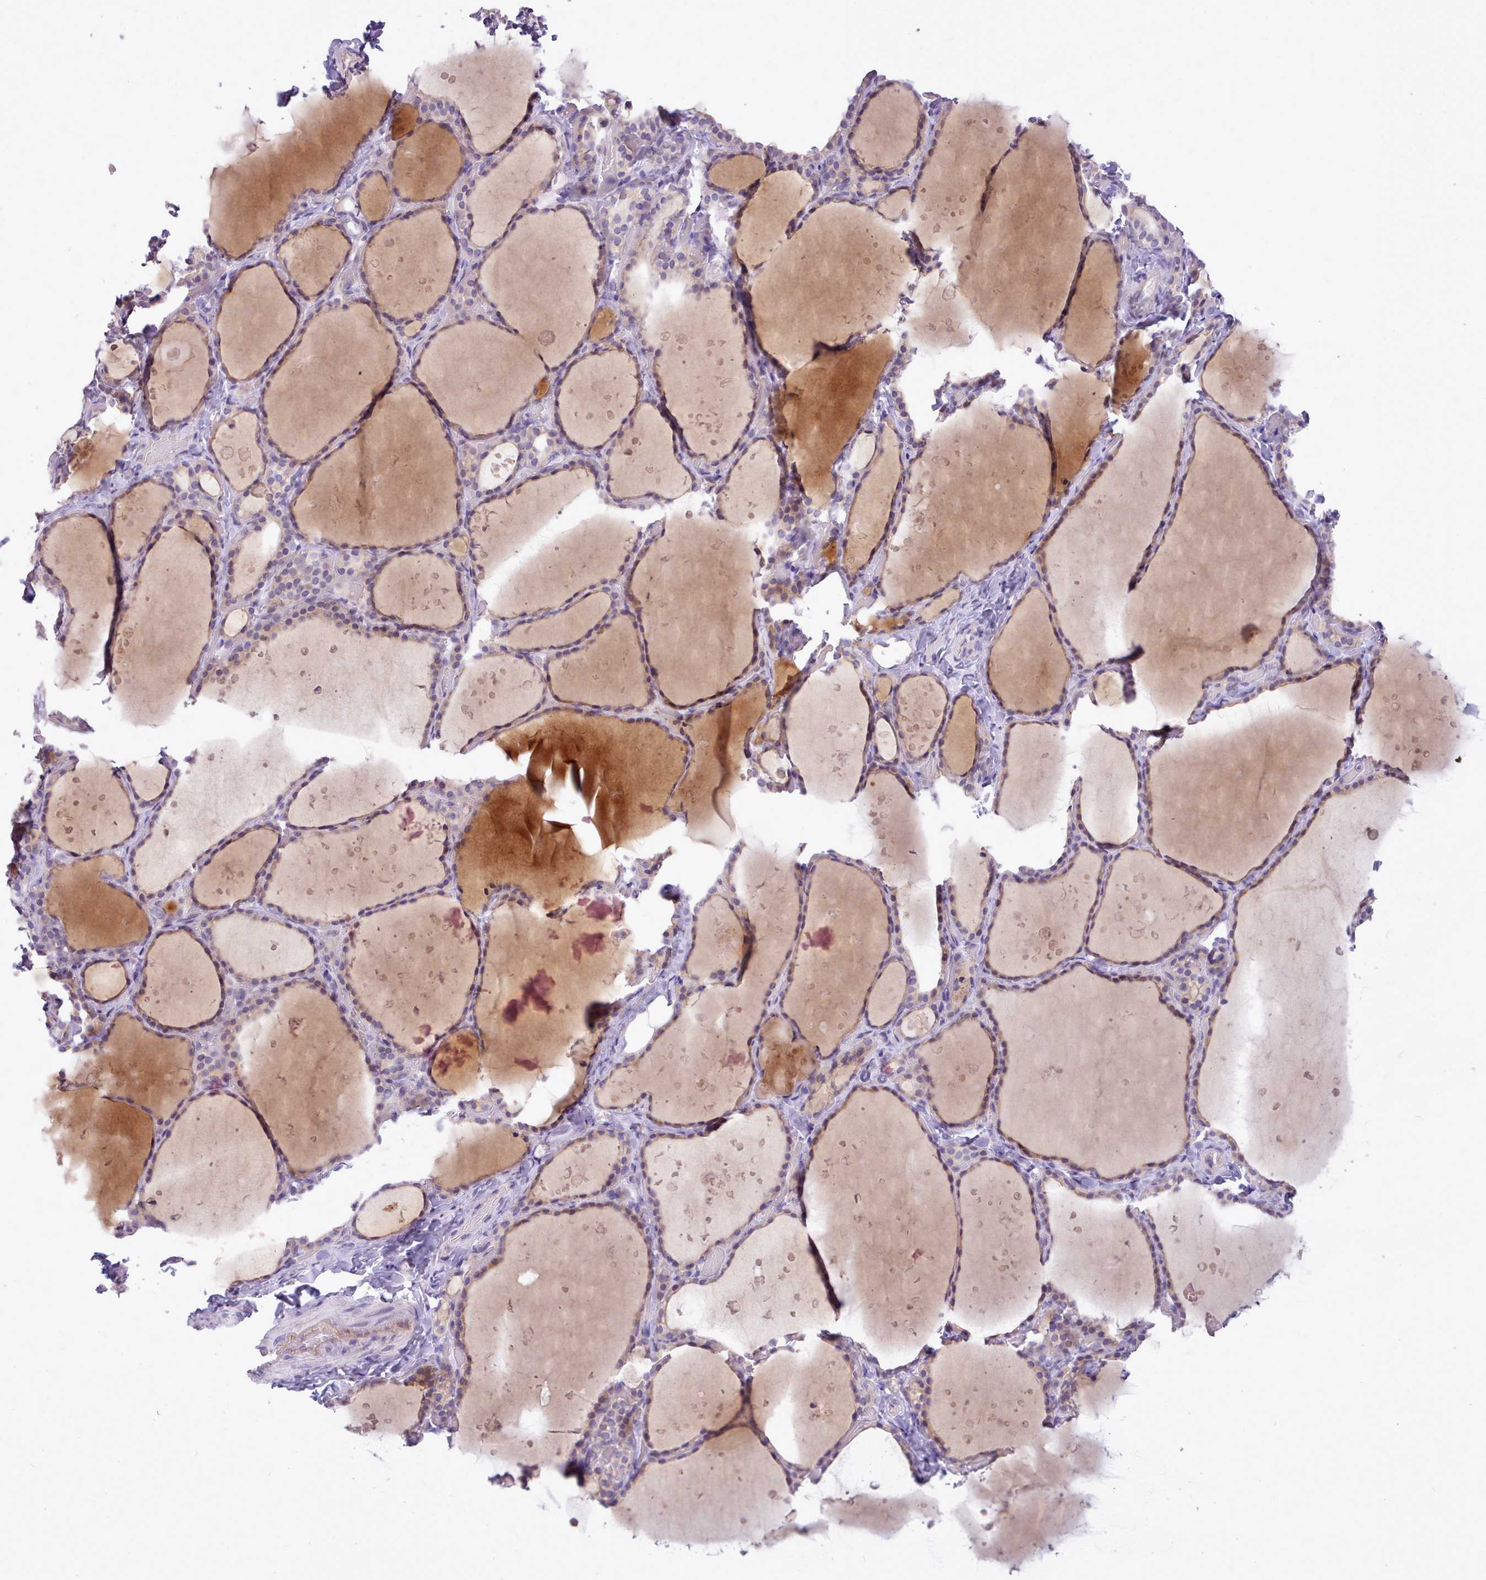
{"staining": {"intensity": "weak", "quantity": "25%-75%", "location": "cytoplasmic/membranous"}, "tissue": "thyroid gland", "cell_type": "Glandular cells", "image_type": "normal", "snomed": [{"axis": "morphology", "description": "Normal tissue, NOS"}, {"axis": "topography", "description": "Thyroid gland"}], "caption": "The immunohistochemical stain shows weak cytoplasmic/membranous expression in glandular cells of normal thyroid gland. Ihc stains the protein of interest in brown and the nuclei are stained blue.", "gene": "CYP2A13", "patient": {"sex": "female", "age": 44}}